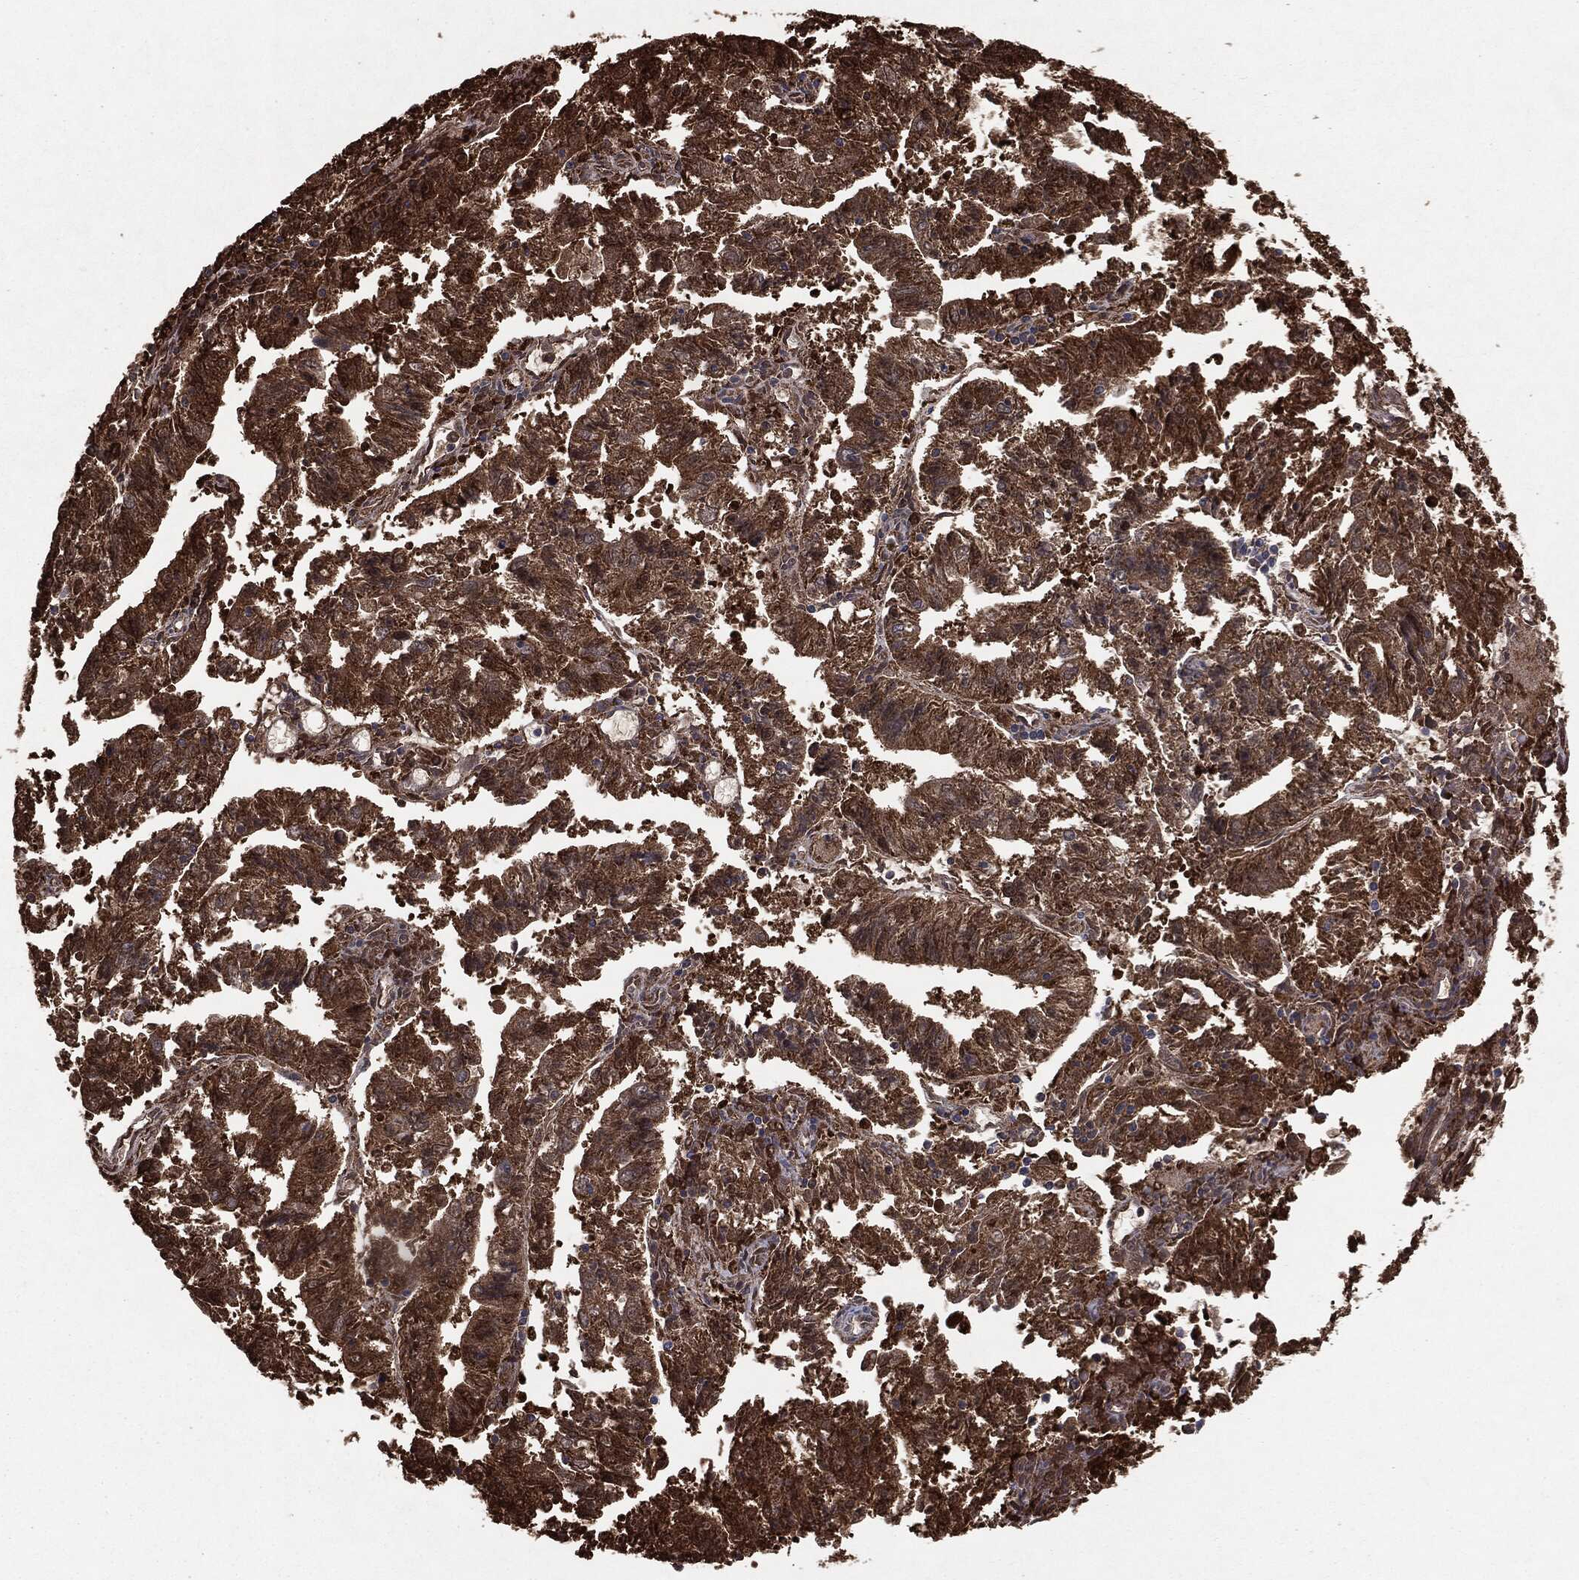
{"staining": {"intensity": "strong", "quantity": ">75%", "location": "cytoplasmic/membranous"}, "tissue": "endometrial cancer", "cell_type": "Tumor cells", "image_type": "cancer", "snomed": [{"axis": "morphology", "description": "Adenocarcinoma, NOS"}, {"axis": "topography", "description": "Endometrium"}], "caption": "Tumor cells reveal strong cytoplasmic/membranous expression in about >75% of cells in adenocarcinoma (endometrial). (brown staining indicates protein expression, while blue staining denotes nuclei).", "gene": "NME1", "patient": {"sex": "female", "age": 82}}